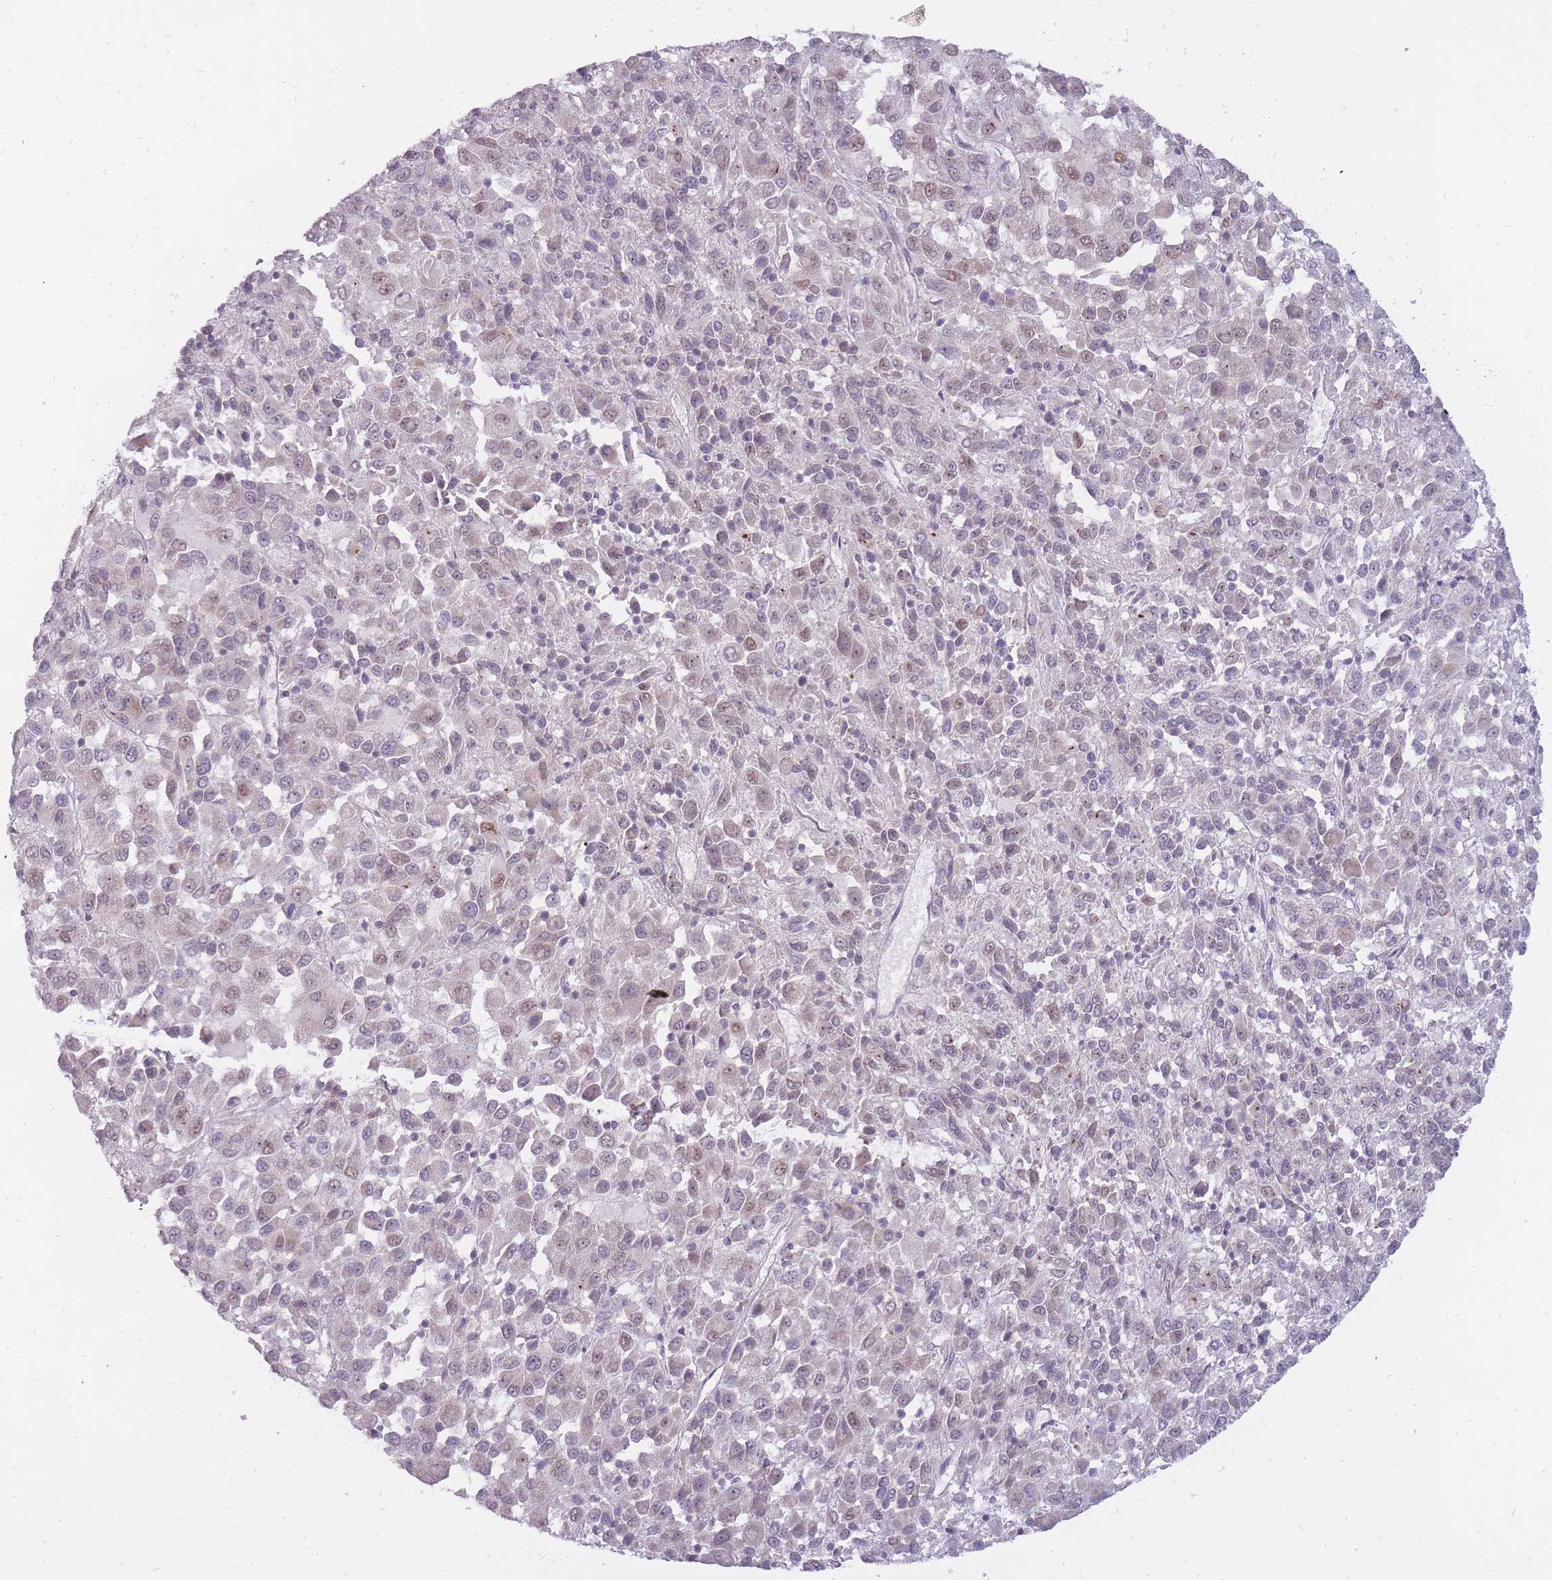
{"staining": {"intensity": "weak", "quantity": "25%-75%", "location": "nuclear"}, "tissue": "melanoma", "cell_type": "Tumor cells", "image_type": "cancer", "snomed": [{"axis": "morphology", "description": "Malignant melanoma, Metastatic site"}, {"axis": "topography", "description": "Lung"}], "caption": "An image of human malignant melanoma (metastatic site) stained for a protein reveals weak nuclear brown staining in tumor cells. Immunohistochemistry (ihc) stains the protein of interest in brown and the nuclei are stained blue.", "gene": "POMZP3", "patient": {"sex": "male", "age": 64}}